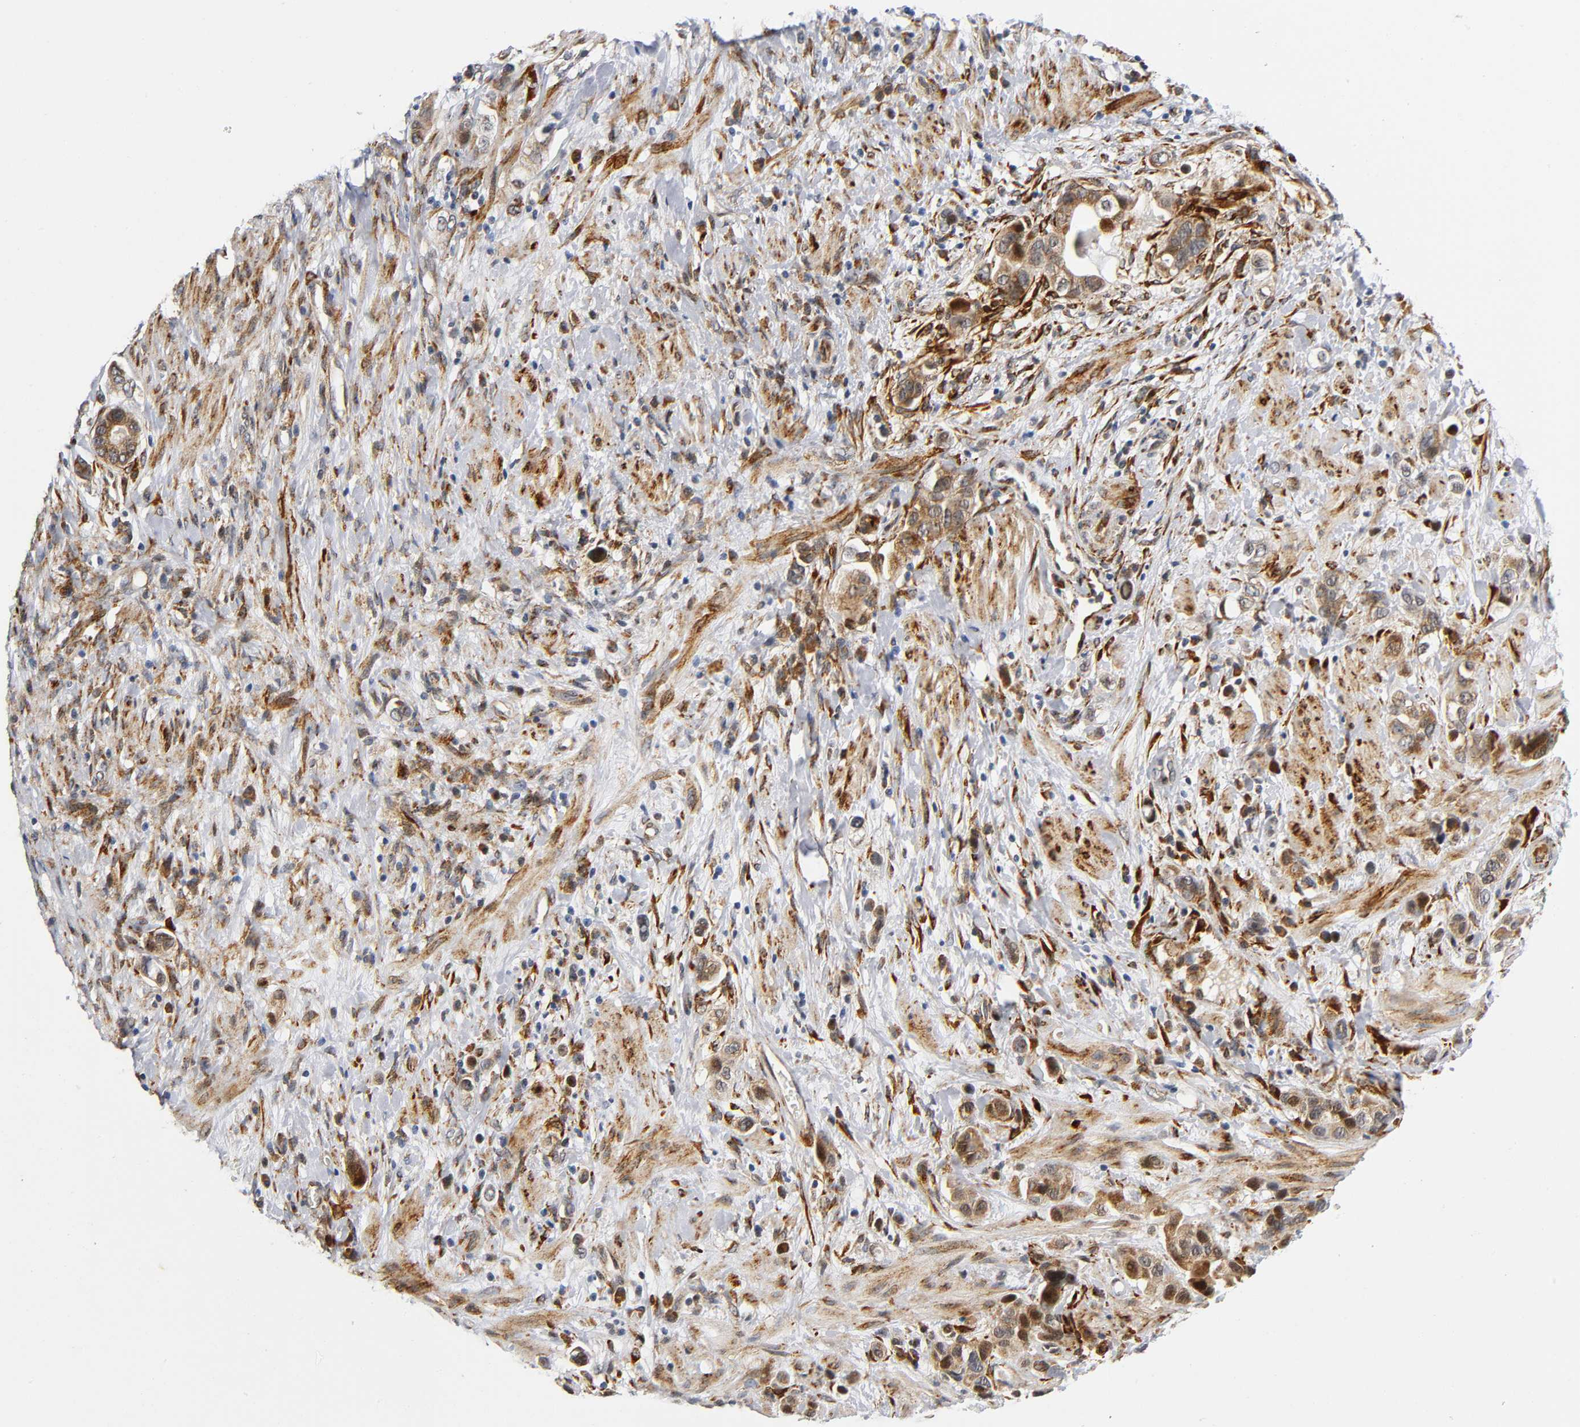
{"staining": {"intensity": "moderate", "quantity": ">75%", "location": "cytoplasmic/membranous"}, "tissue": "stomach cancer", "cell_type": "Tumor cells", "image_type": "cancer", "snomed": [{"axis": "morphology", "description": "Adenocarcinoma, NOS"}, {"axis": "topography", "description": "Stomach, lower"}], "caption": "A brown stain shows moderate cytoplasmic/membranous staining of a protein in human stomach cancer tumor cells.", "gene": "SOS2", "patient": {"sex": "female", "age": 93}}